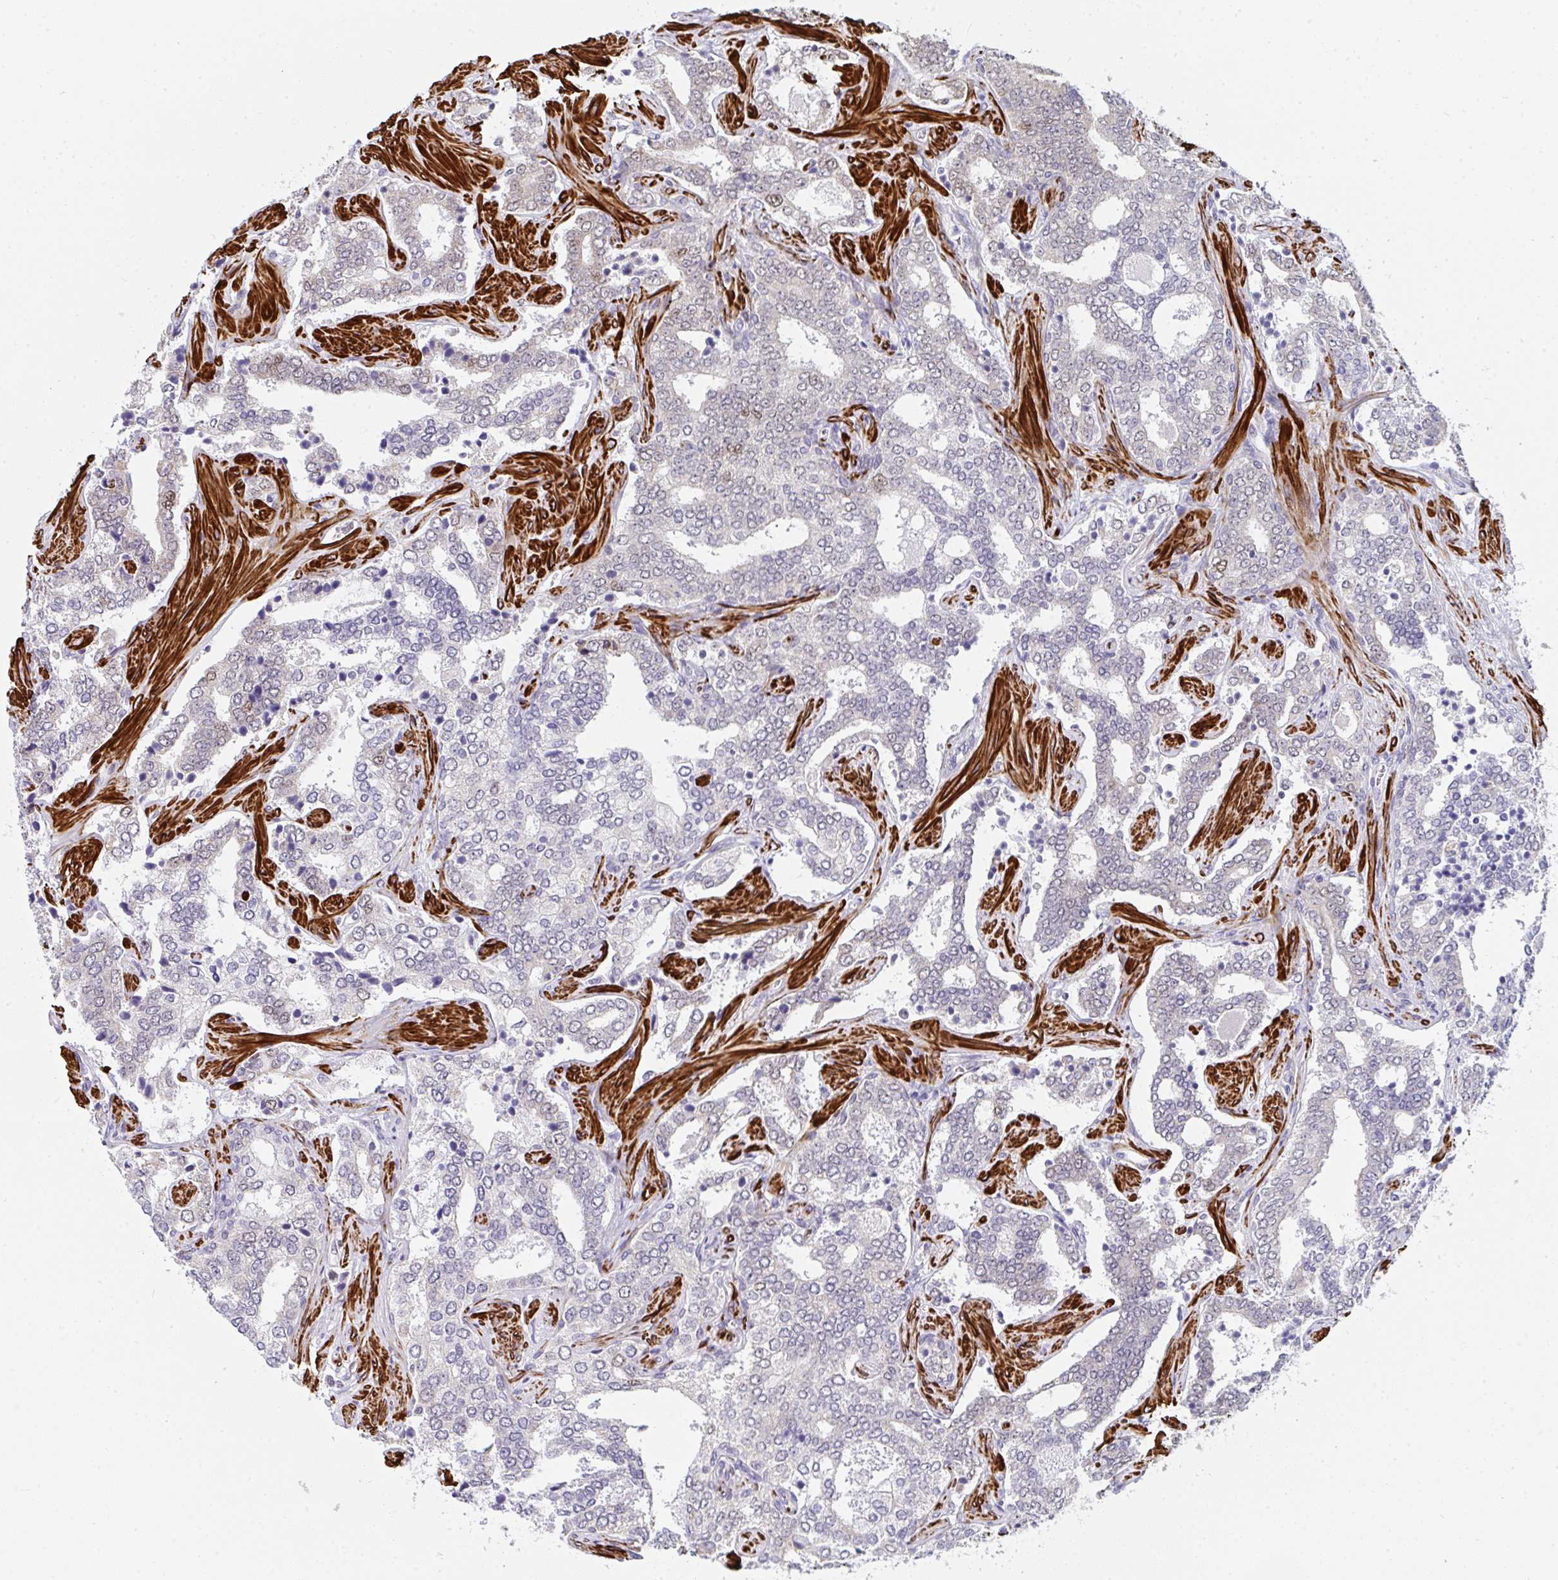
{"staining": {"intensity": "weak", "quantity": "<25%", "location": "nuclear"}, "tissue": "prostate cancer", "cell_type": "Tumor cells", "image_type": "cancer", "snomed": [{"axis": "morphology", "description": "Adenocarcinoma, High grade"}, {"axis": "topography", "description": "Prostate"}], "caption": "Tumor cells are negative for brown protein staining in prostate cancer.", "gene": "GINS2", "patient": {"sex": "male", "age": 60}}